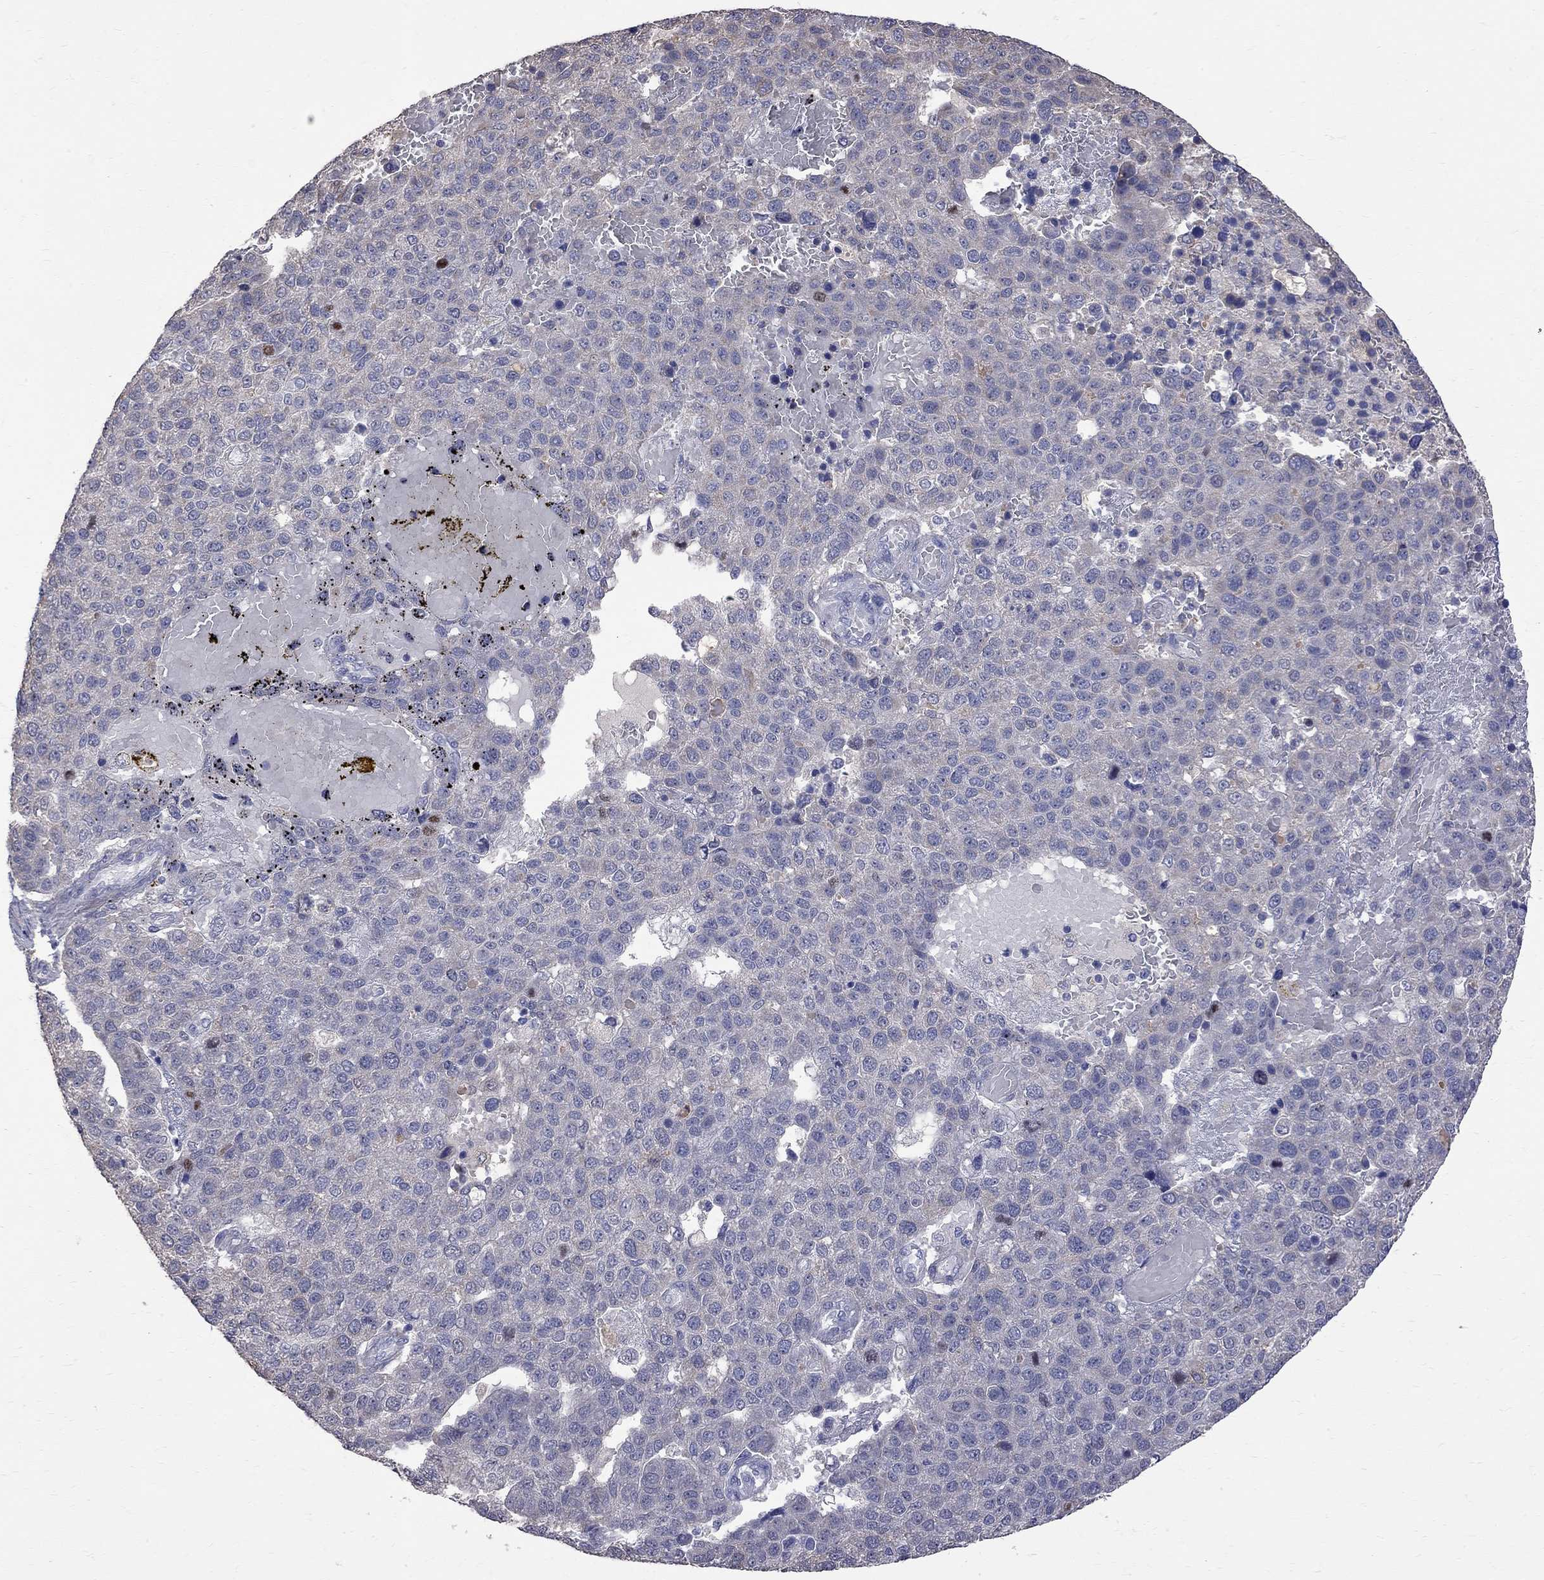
{"staining": {"intensity": "negative", "quantity": "none", "location": "none"}, "tissue": "pancreatic cancer", "cell_type": "Tumor cells", "image_type": "cancer", "snomed": [{"axis": "morphology", "description": "Adenocarcinoma, NOS"}, {"axis": "topography", "description": "Pancreas"}], "caption": "Tumor cells show no significant protein staining in pancreatic adenocarcinoma.", "gene": "CKAP2", "patient": {"sex": "female", "age": 61}}